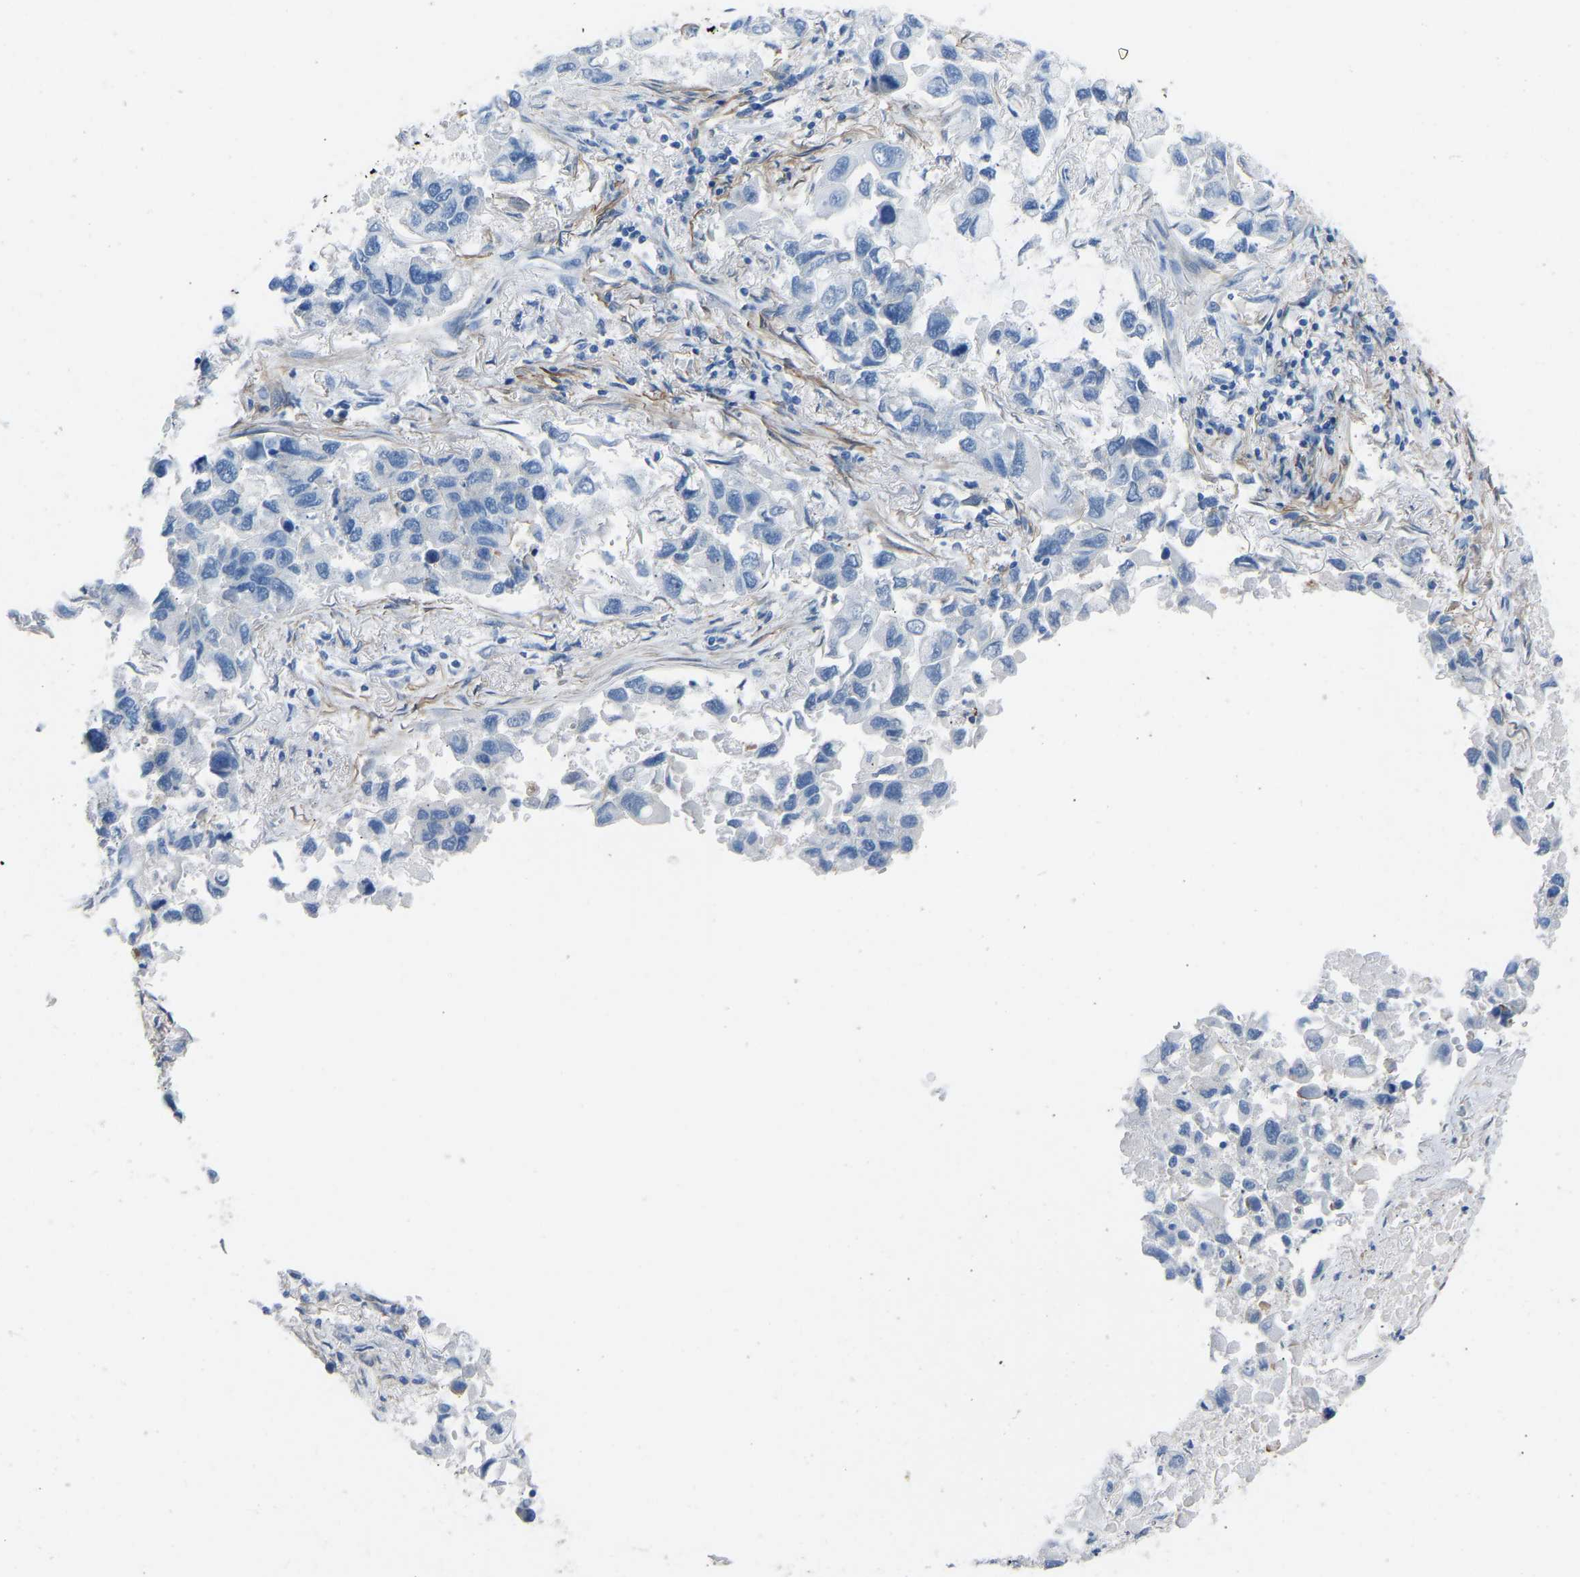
{"staining": {"intensity": "negative", "quantity": "none", "location": "none"}, "tissue": "lung cancer", "cell_type": "Tumor cells", "image_type": "cancer", "snomed": [{"axis": "morphology", "description": "Adenocarcinoma, NOS"}, {"axis": "topography", "description": "Lung"}], "caption": "Immunohistochemistry histopathology image of human lung cancer stained for a protein (brown), which exhibits no staining in tumor cells.", "gene": "MYH10", "patient": {"sex": "male", "age": 64}}